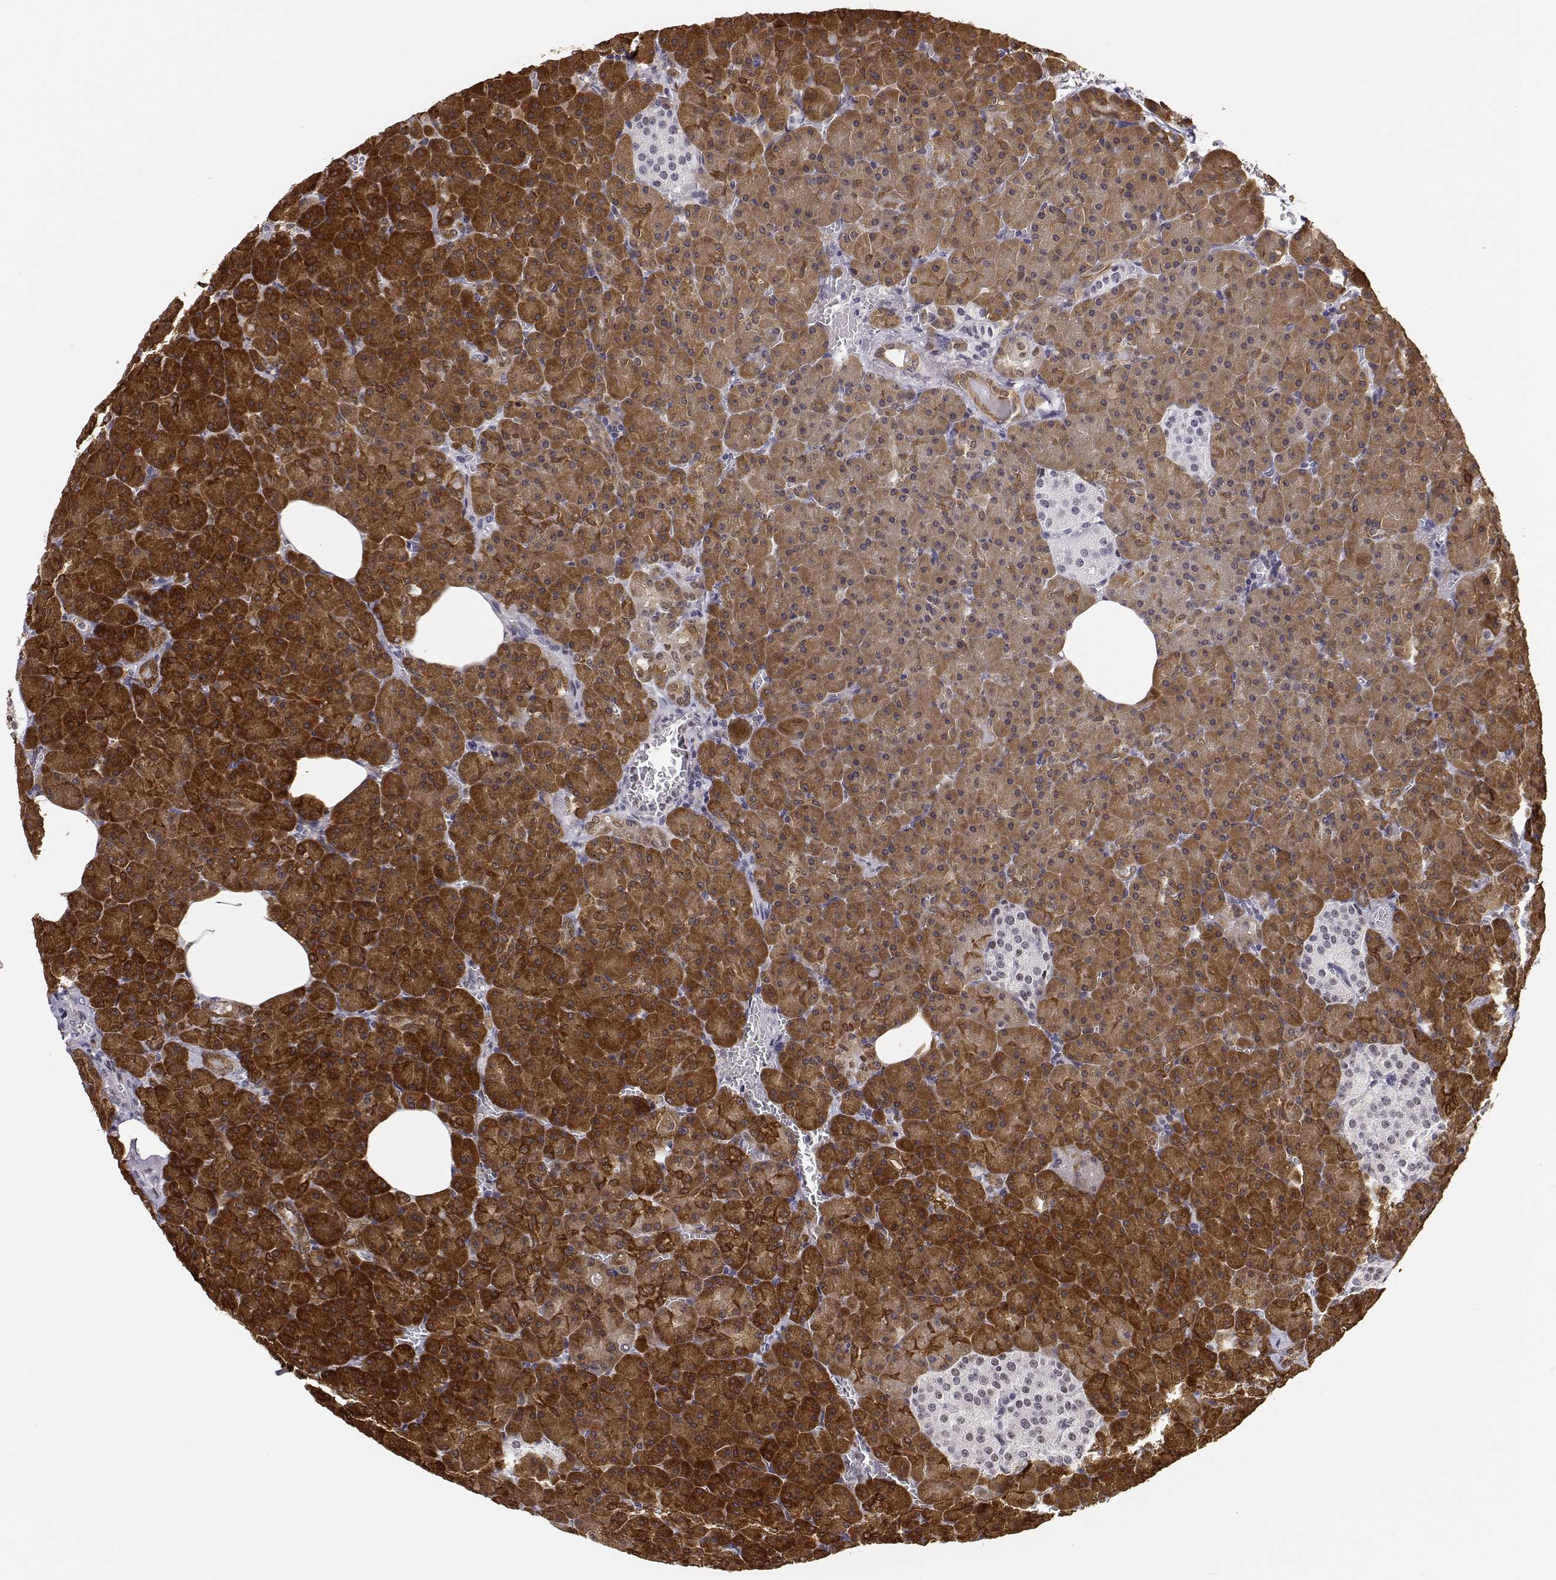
{"staining": {"intensity": "strong", "quantity": ">75%", "location": "cytoplasmic/membranous"}, "tissue": "pancreas", "cell_type": "Exocrine glandular cells", "image_type": "normal", "snomed": [{"axis": "morphology", "description": "Normal tissue, NOS"}, {"axis": "topography", "description": "Pancreas"}], "caption": "Pancreas stained for a protein exhibits strong cytoplasmic/membranous positivity in exocrine glandular cells.", "gene": "PHGDH", "patient": {"sex": "female", "age": 74}}